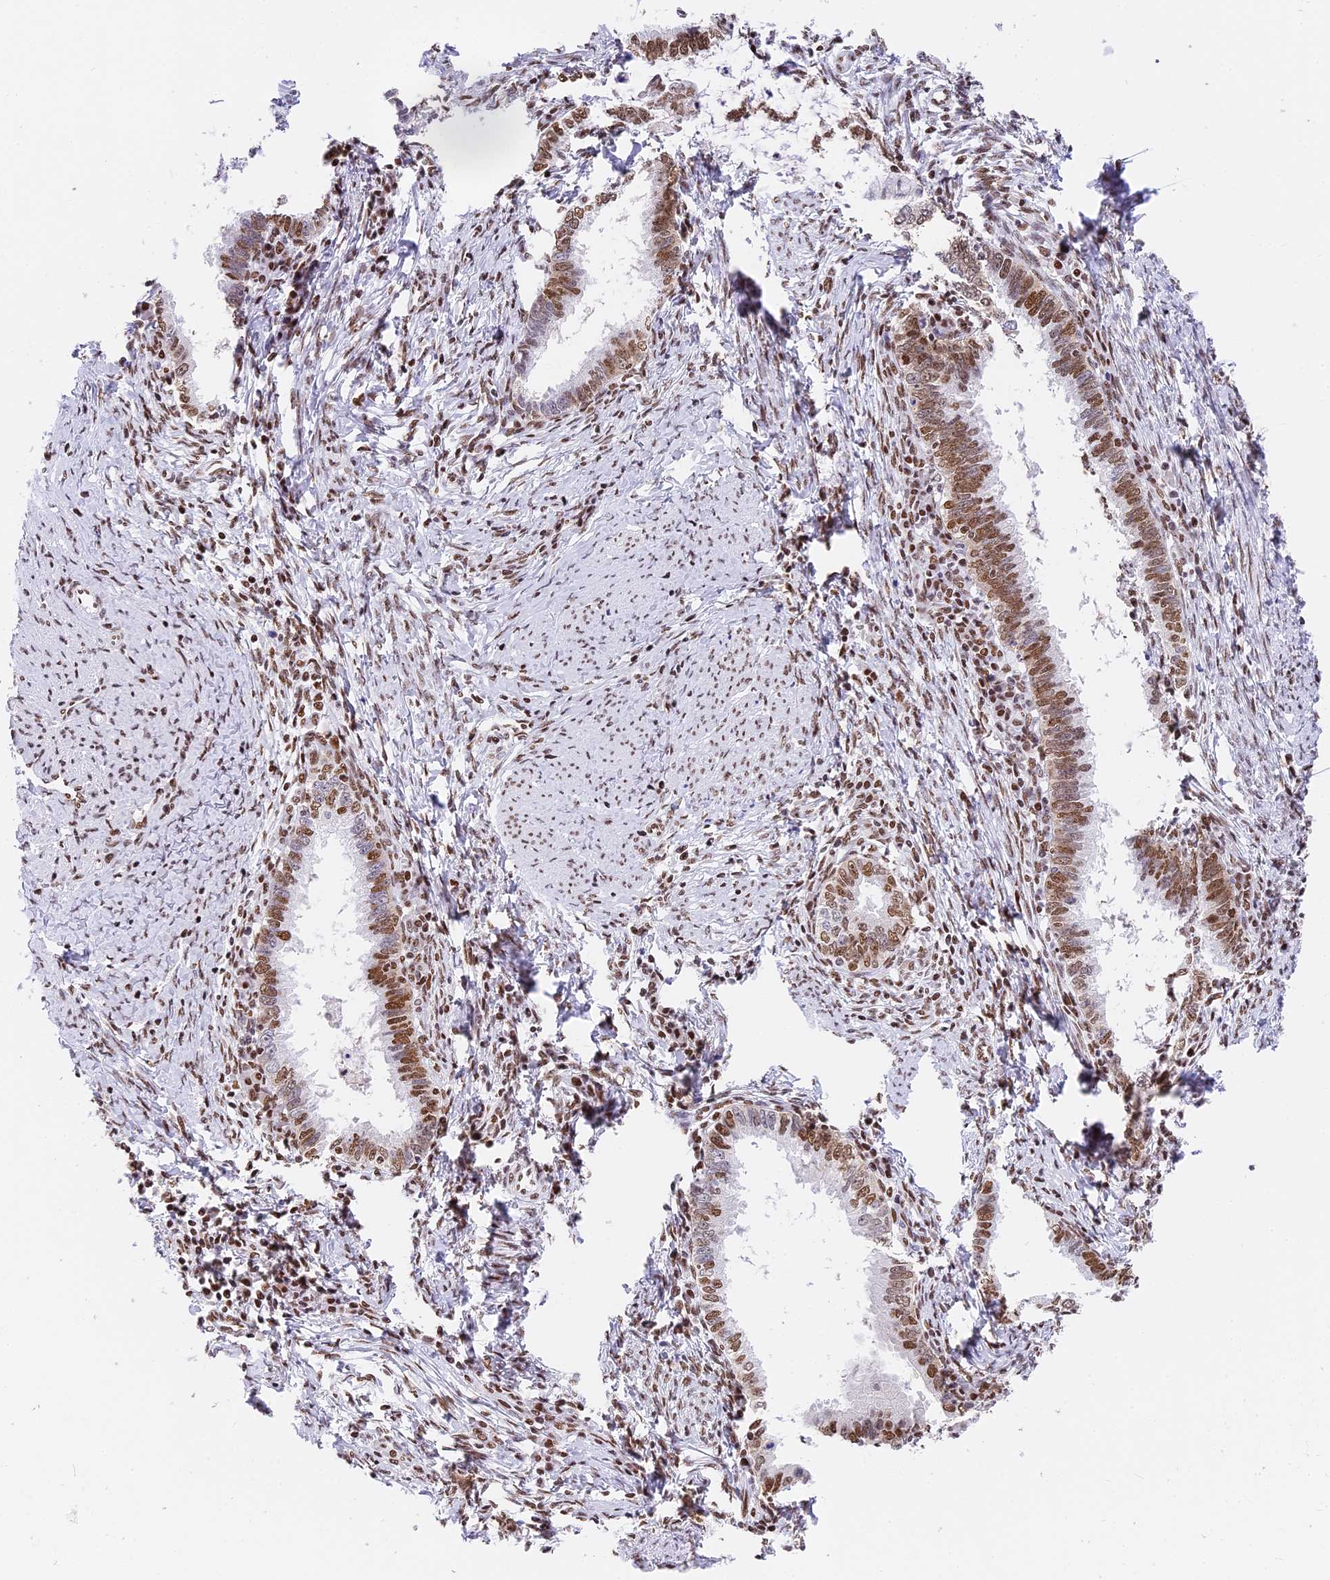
{"staining": {"intensity": "moderate", "quantity": ">75%", "location": "nuclear"}, "tissue": "cervical cancer", "cell_type": "Tumor cells", "image_type": "cancer", "snomed": [{"axis": "morphology", "description": "Adenocarcinoma, NOS"}, {"axis": "topography", "description": "Cervix"}], "caption": "Moderate nuclear expression for a protein is appreciated in about >75% of tumor cells of cervical adenocarcinoma using immunohistochemistry (IHC).", "gene": "SBNO1", "patient": {"sex": "female", "age": 36}}